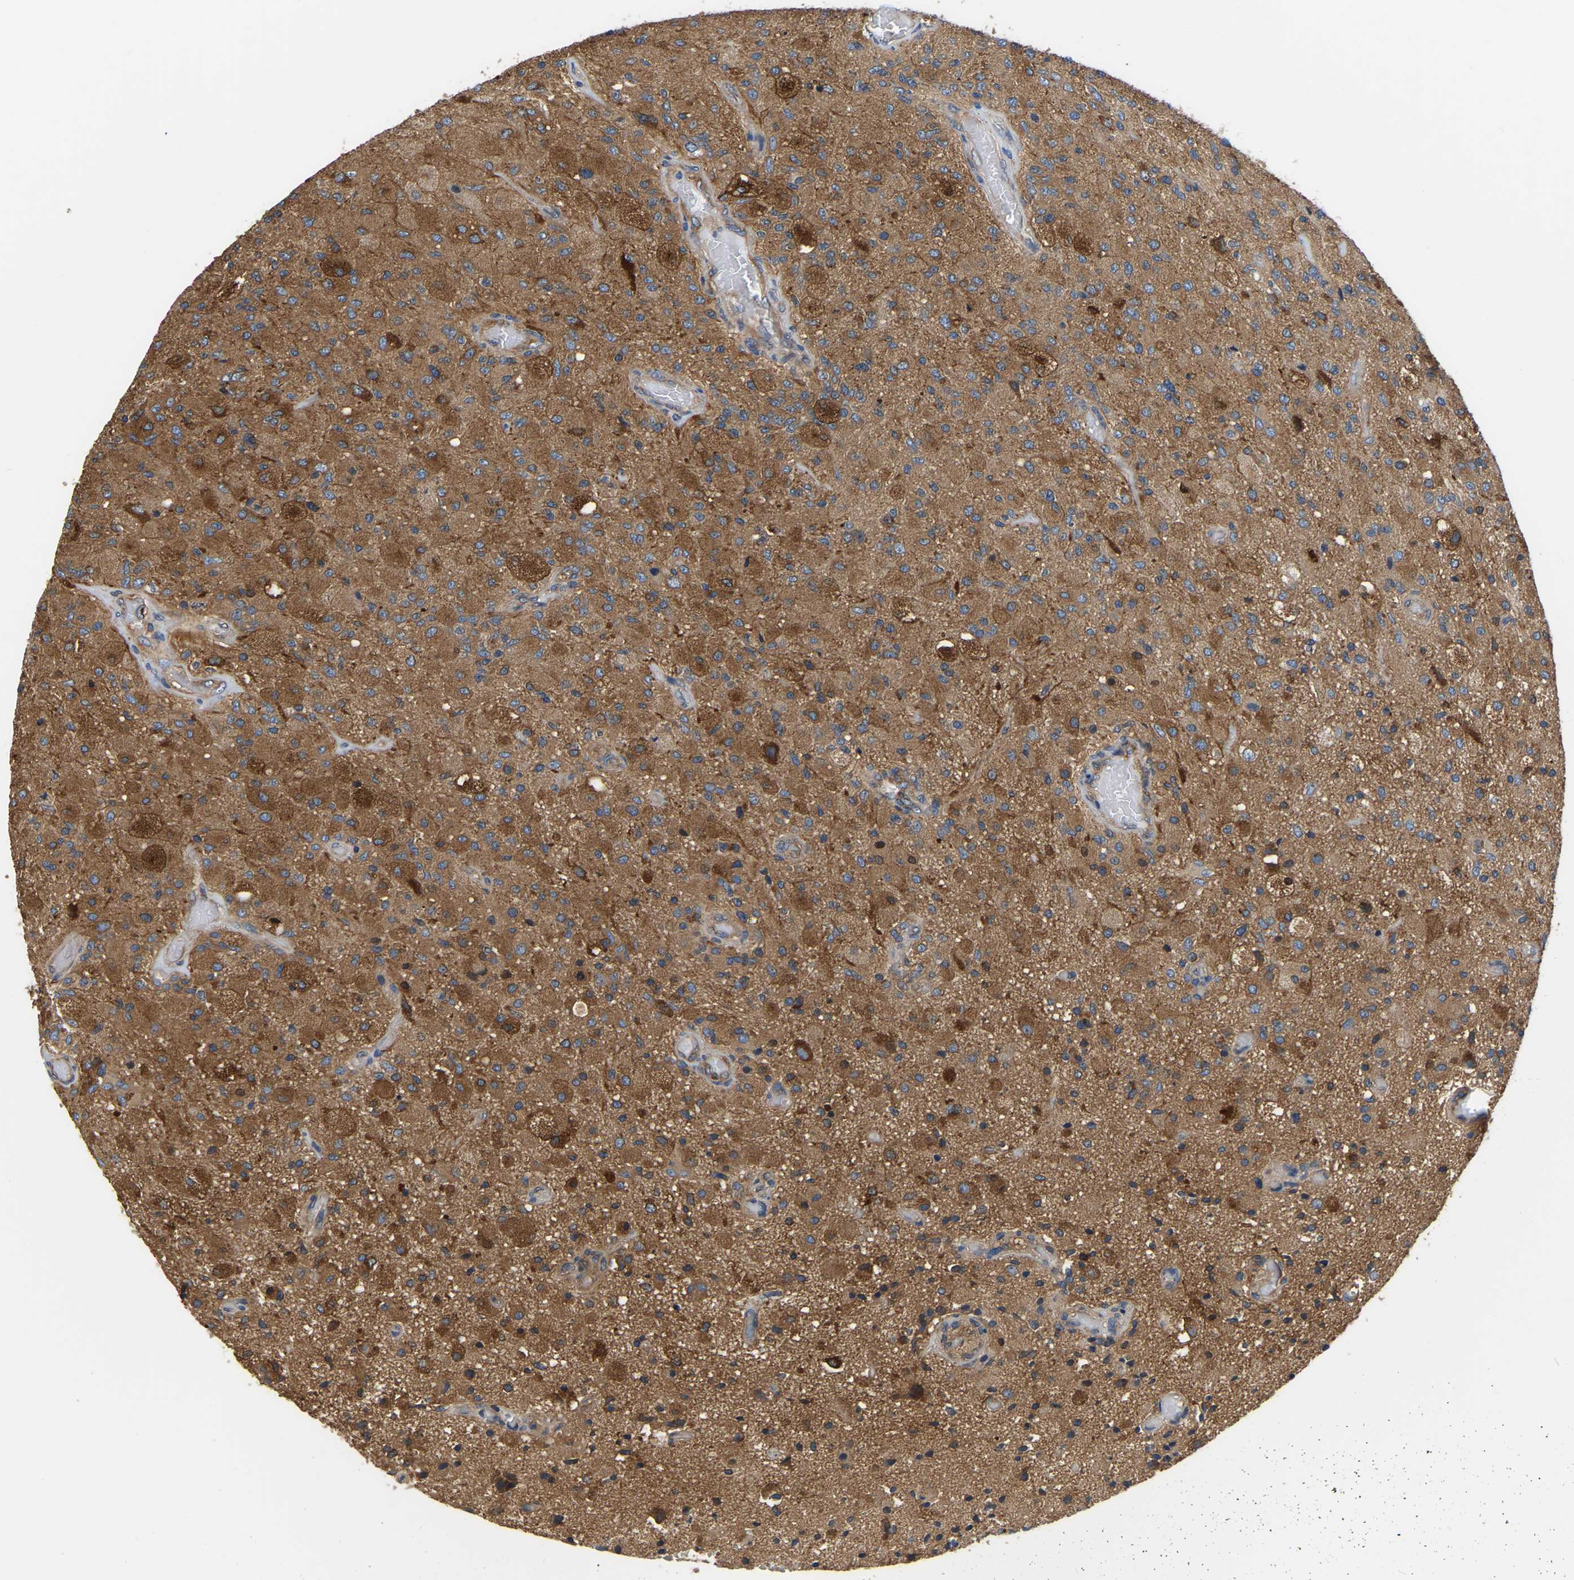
{"staining": {"intensity": "moderate", "quantity": ">75%", "location": "cytoplasmic/membranous"}, "tissue": "glioma", "cell_type": "Tumor cells", "image_type": "cancer", "snomed": [{"axis": "morphology", "description": "Normal tissue, NOS"}, {"axis": "morphology", "description": "Glioma, malignant, High grade"}, {"axis": "topography", "description": "Cerebral cortex"}], "caption": "A high-resolution micrograph shows immunohistochemistry (IHC) staining of malignant high-grade glioma, which demonstrates moderate cytoplasmic/membranous expression in approximately >75% of tumor cells.", "gene": "GARS1", "patient": {"sex": "male", "age": 77}}